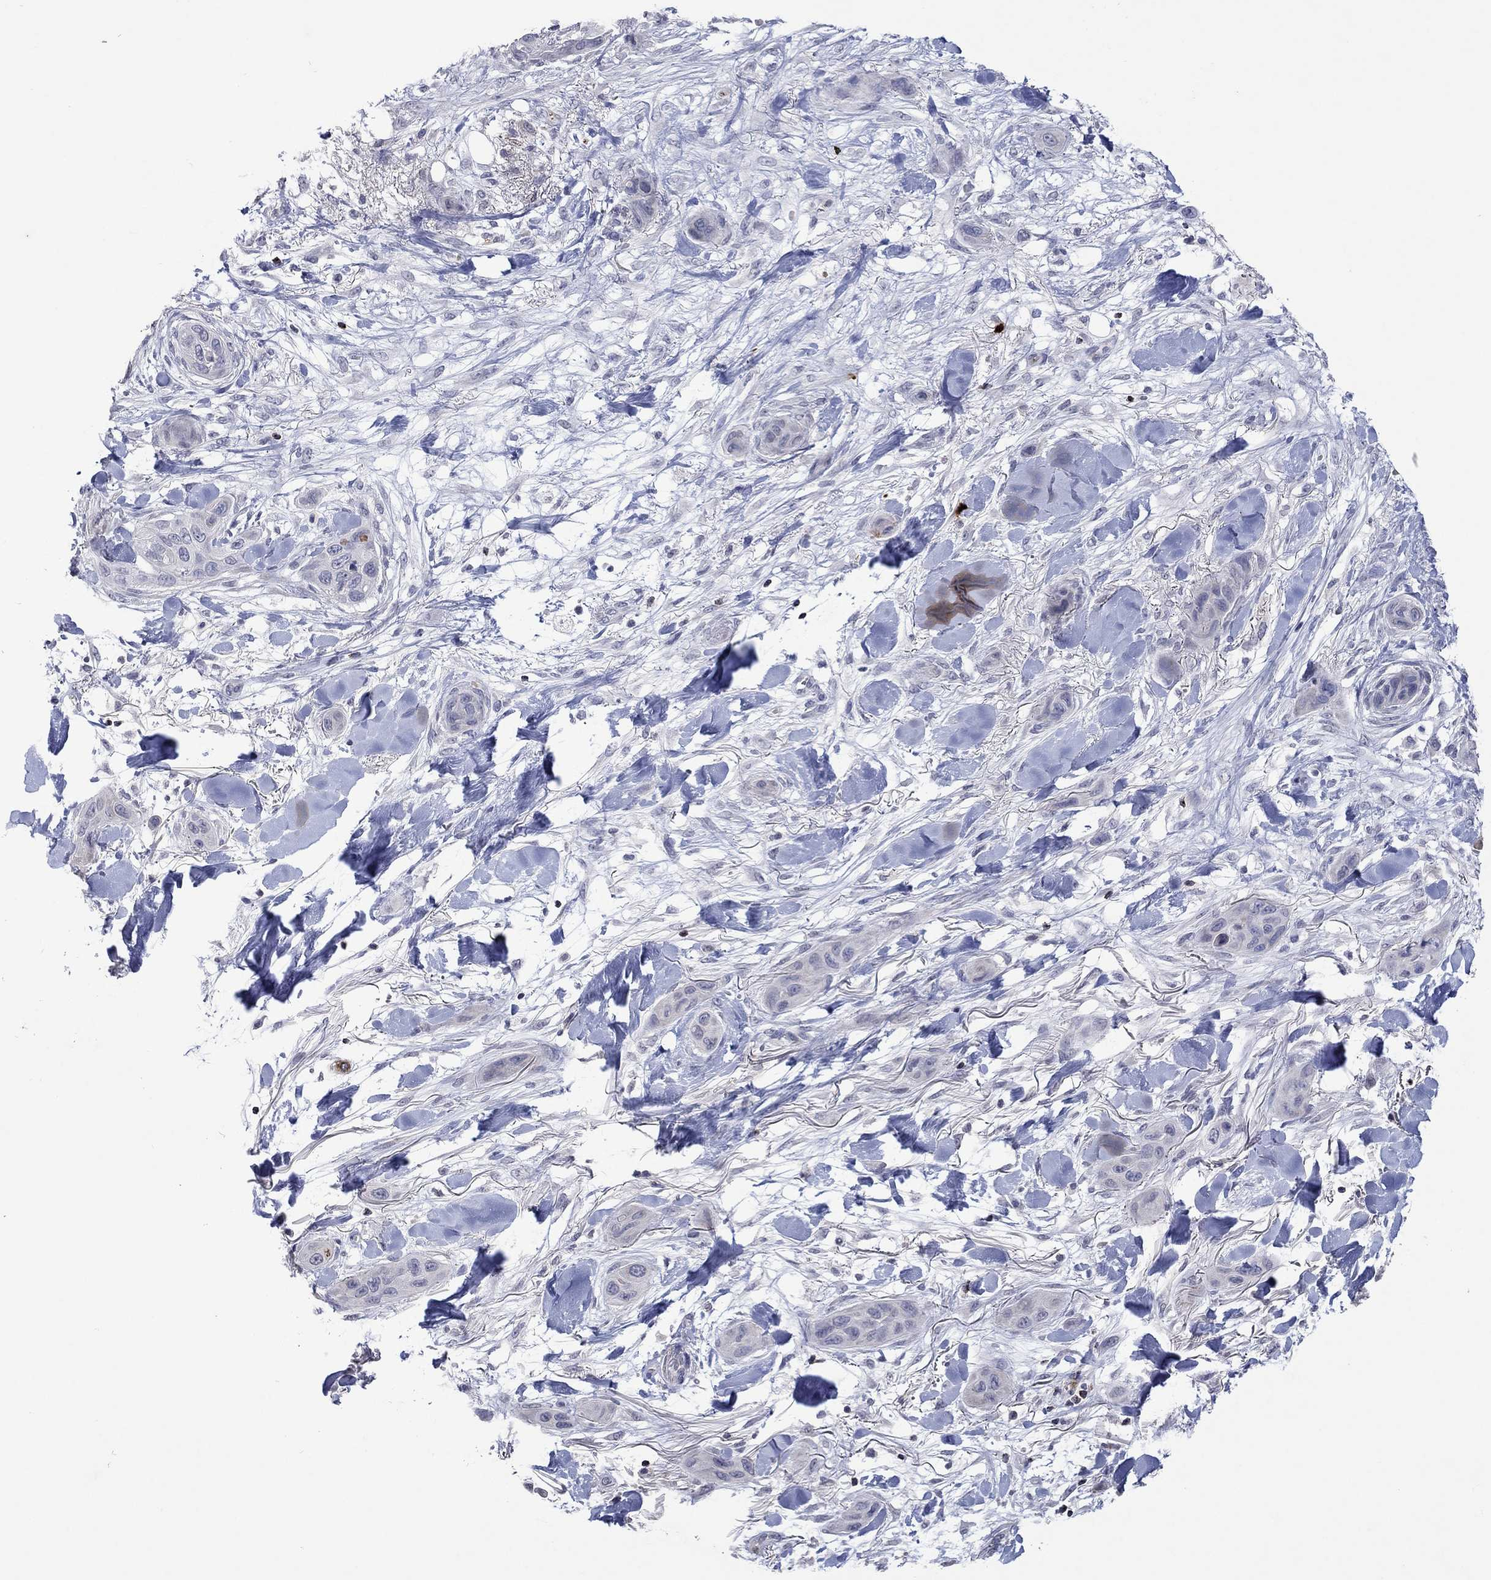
{"staining": {"intensity": "negative", "quantity": "none", "location": "none"}, "tissue": "skin cancer", "cell_type": "Tumor cells", "image_type": "cancer", "snomed": [{"axis": "morphology", "description": "Squamous cell carcinoma, NOS"}, {"axis": "topography", "description": "Skin"}], "caption": "Tumor cells are negative for protein expression in human skin squamous cell carcinoma.", "gene": "CCL5", "patient": {"sex": "male", "age": 78}}